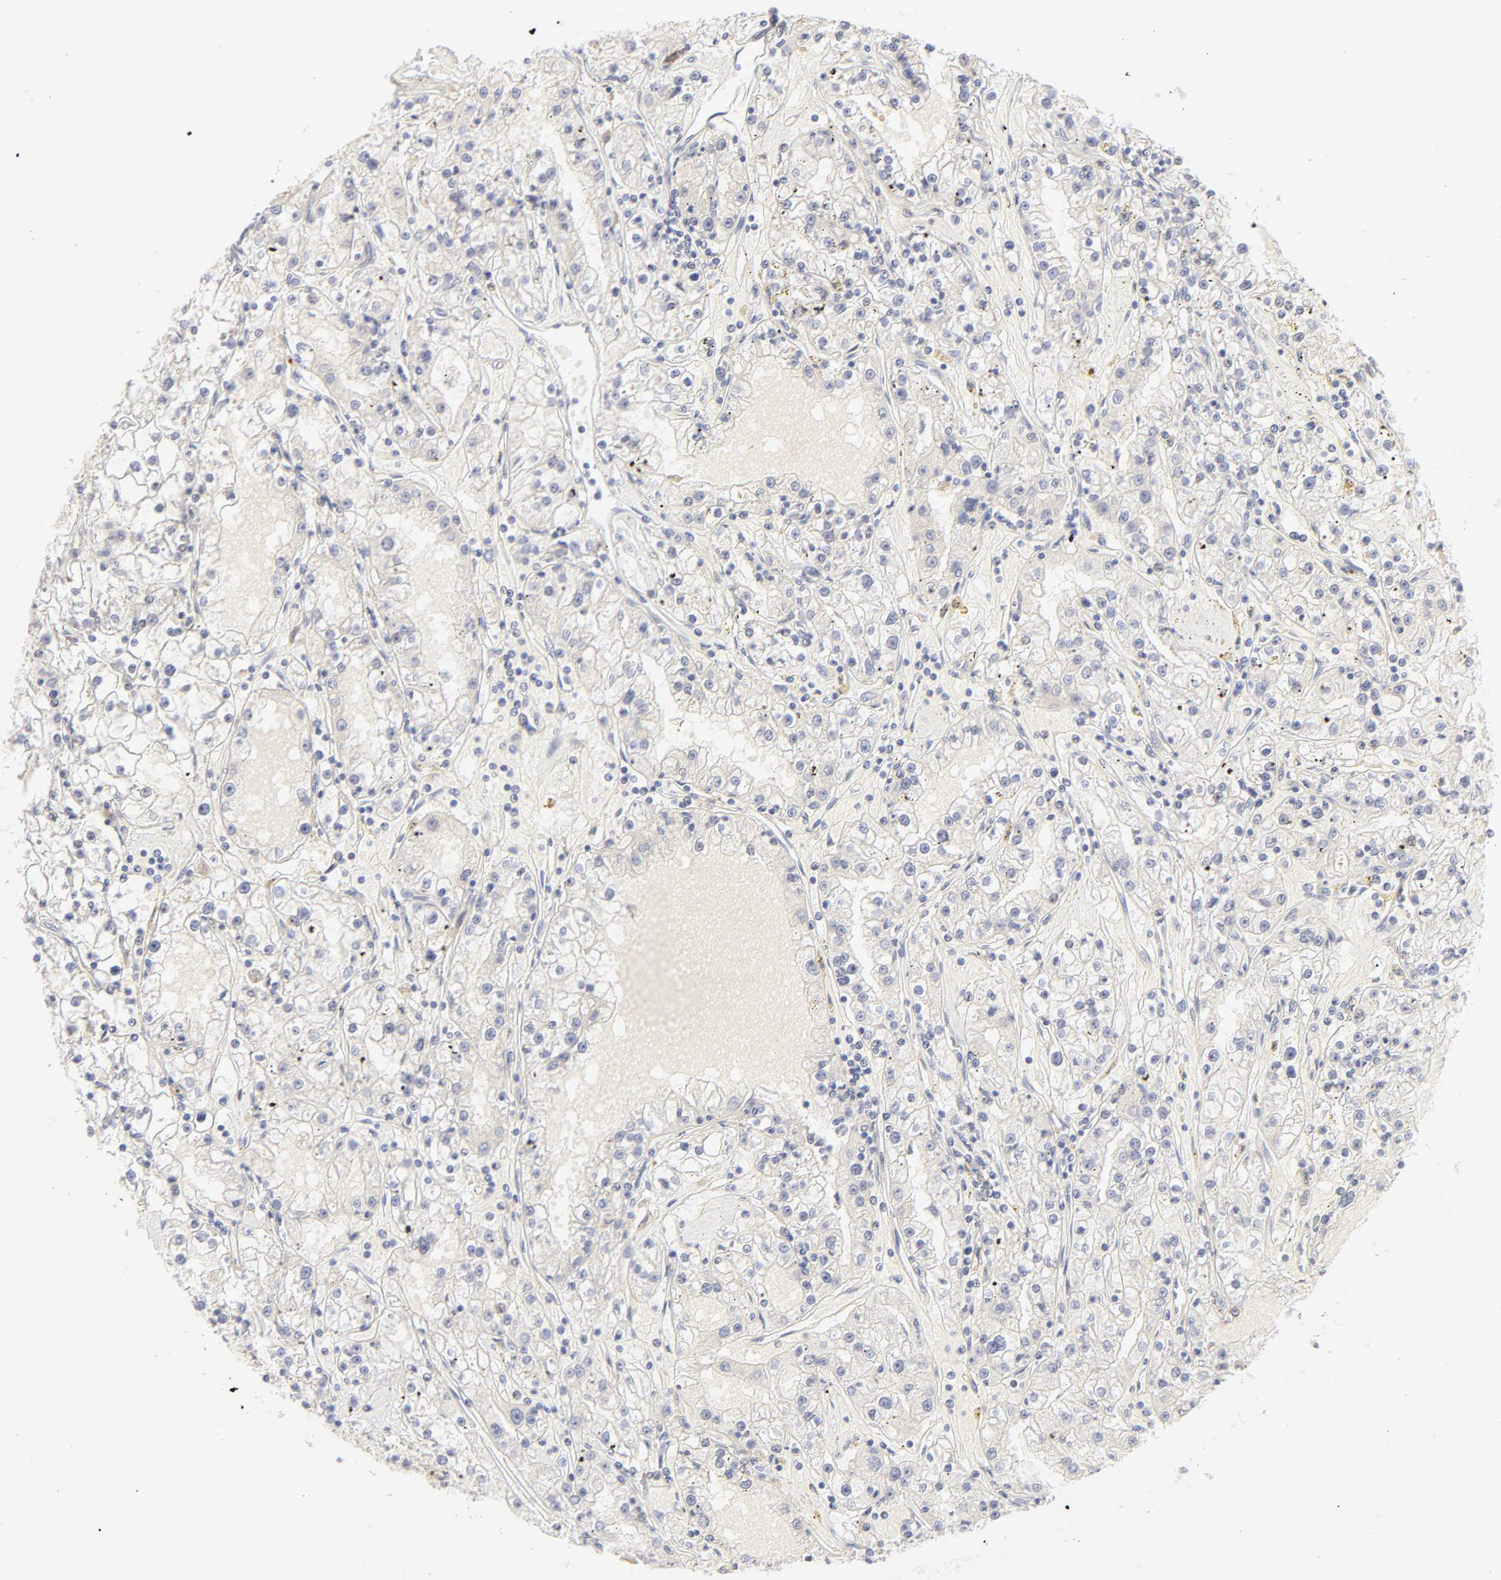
{"staining": {"intensity": "negative", "quantity": "none", "location": "none"}, "tissue": "renal cancer", "cell_type": "Tumor cells", "image_type": "cancer", "snomed": [{"axis": "morphology", "description": "Adenocarcinoma, NOS"}, {"axis": "topography", "description": "Kidney"}], "caption": "The micrograph exhibits no staining of tumor cells in adenocarcinoma (renal).", "gene": "NKX2-2", "patient": {"sex": "male", "age": 56}}